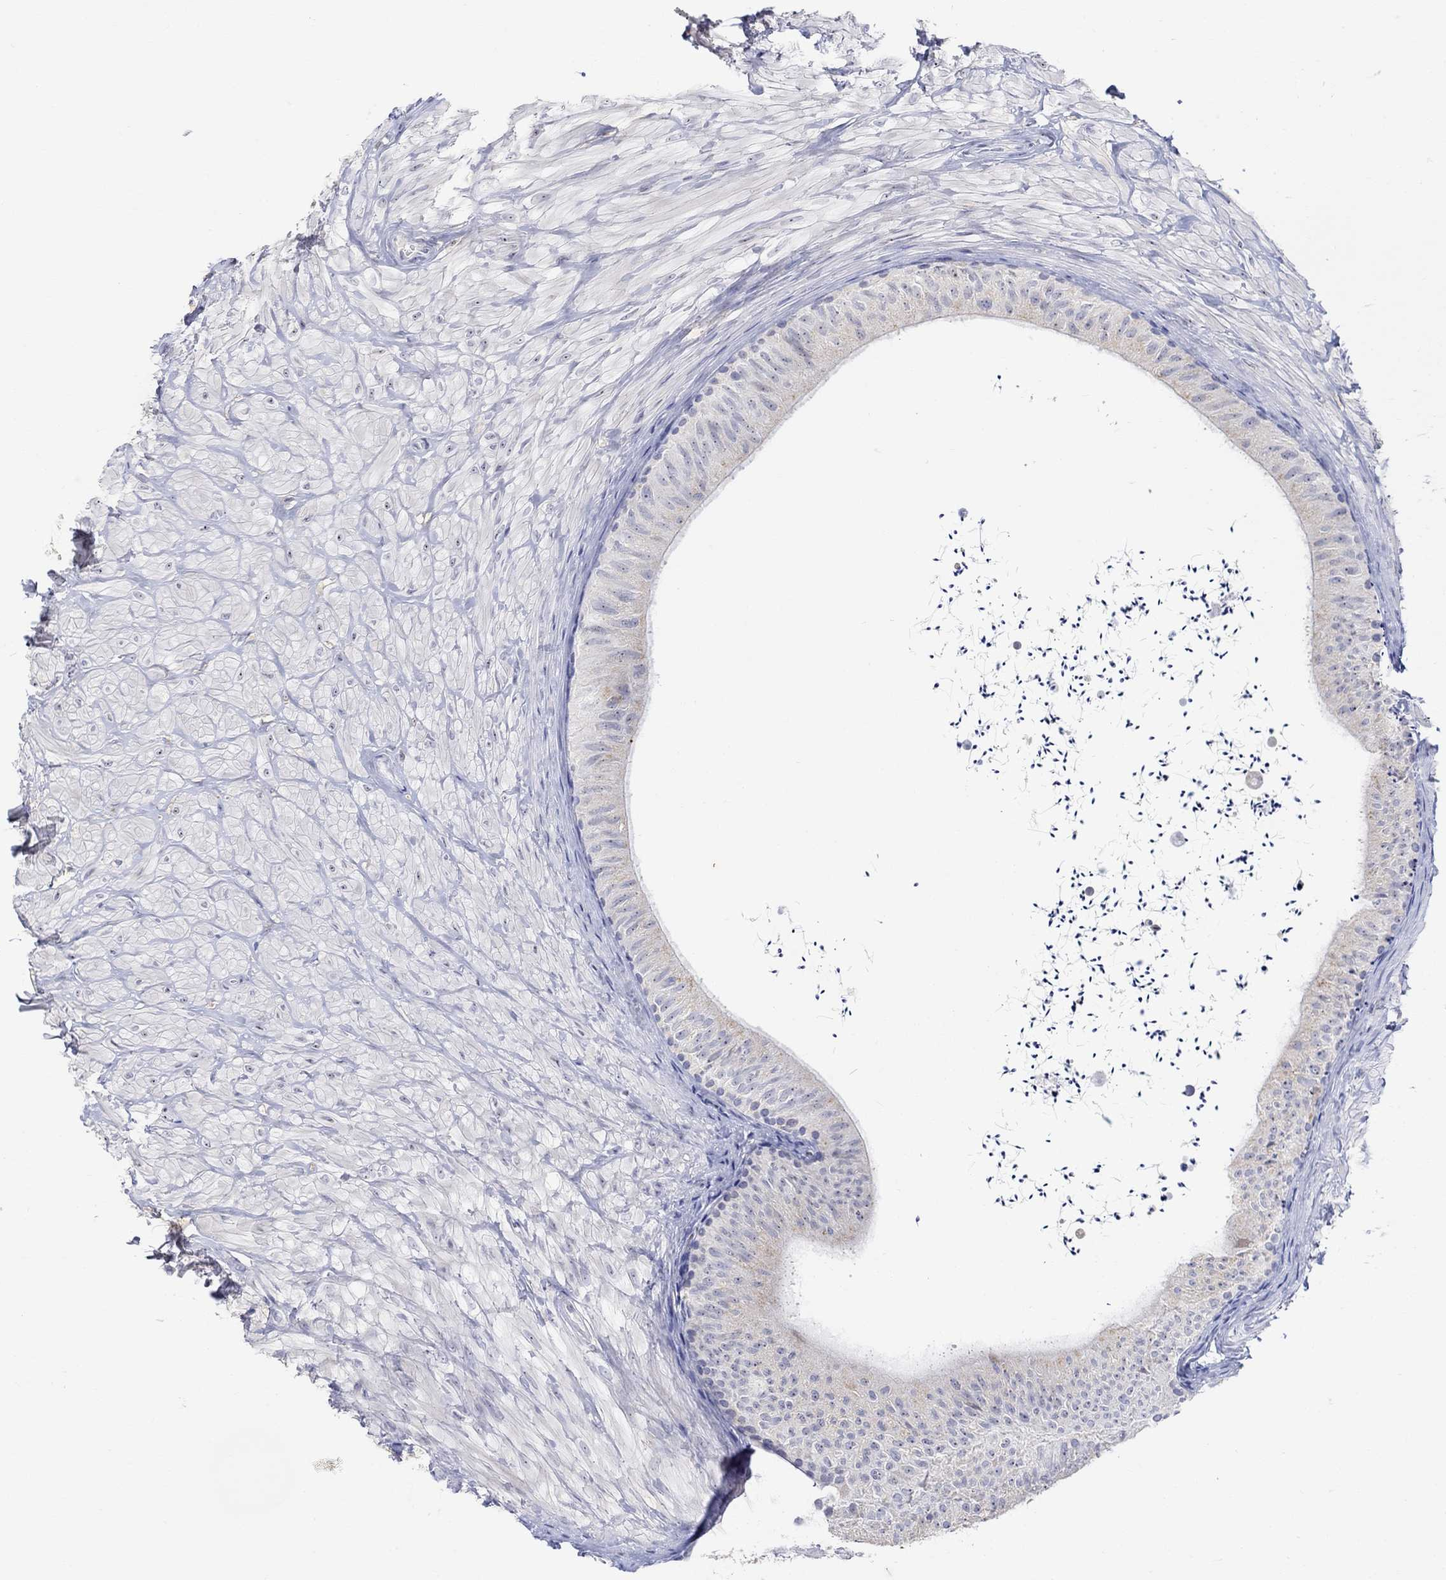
{"staining": {"intensity": "negative", "quantity": "none", "location": "none"}, "tissue": "epididymis", "cell_type": "Glandular cells", "image_type": "normal", "snomed": [{"axis": "morphology", "description": "Normal tissue, NOS"}, {"axis": "topography", "description": "Epididymis"}], "caption": "Immunohistochemistry photomicrograph of benign epididymis stained for a protein (brown), which shows no expression in glandular cells. (DAB immunohistochemistry (IHC), high magnification).", "gene": "FNDC5", "patient": {"sex": "male", "age": 32}}